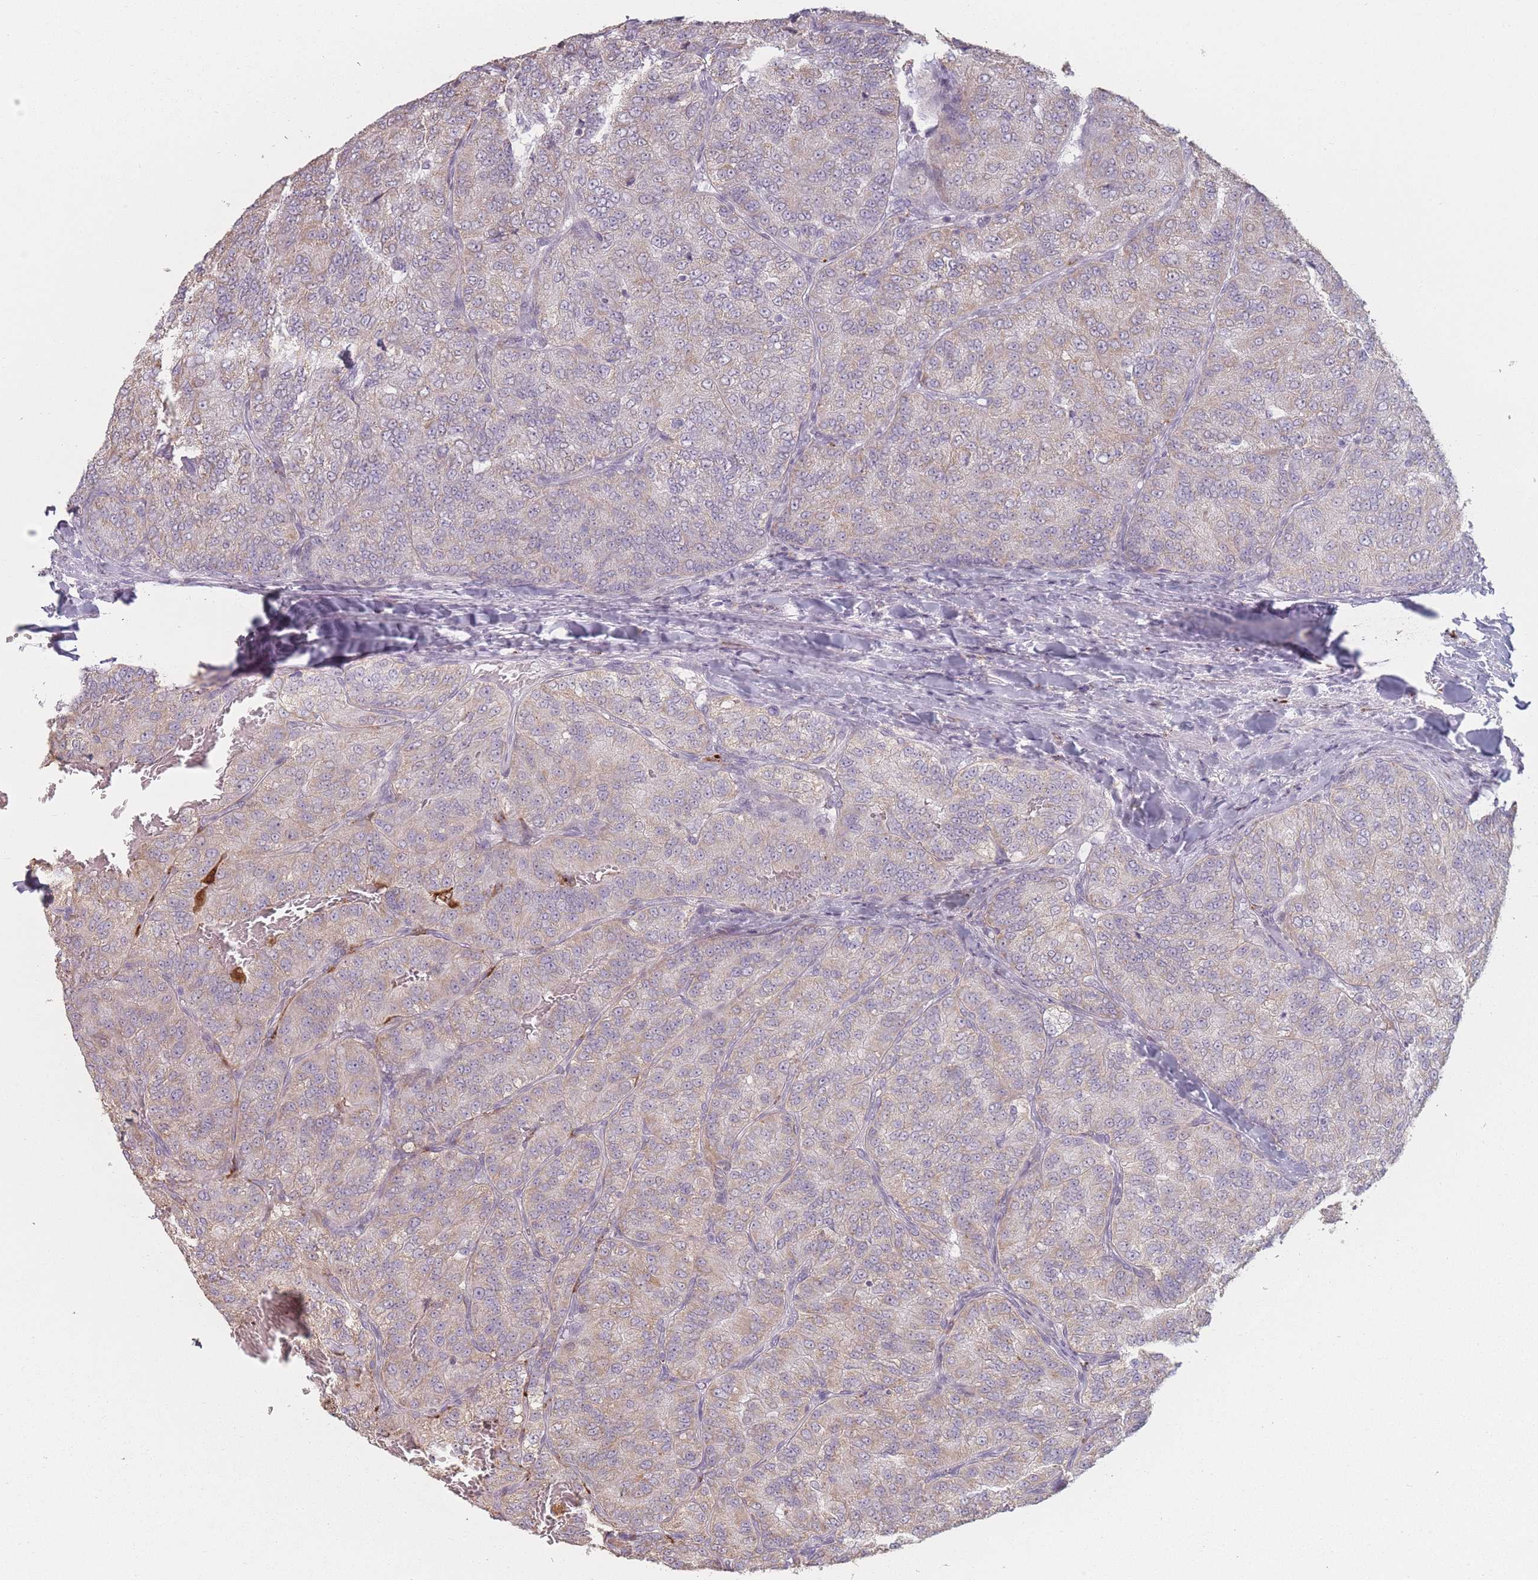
{"staining": {"intensity": "weak", "quantity": "25%-75%", "location": "cytoplasmic/membranous"}, "tissue": "renal cancer", "cell_type": "Tumor cells", "image_type": "cancer", "snomed": [{"axis": "morphology", "description": "Adenocarcinoma, NOS"}, {"axis": "topography", "description": "Kidney"}], "caption": "Immunohistochemistry (IHC) of renal cancer (adenocarcinoma) displays low levels of weak cytoplasmic/membranous staining in about 25%-75% of tumor cells.", "gene": "OR10C1", "patient": {"sex": "female", "age": 63}}